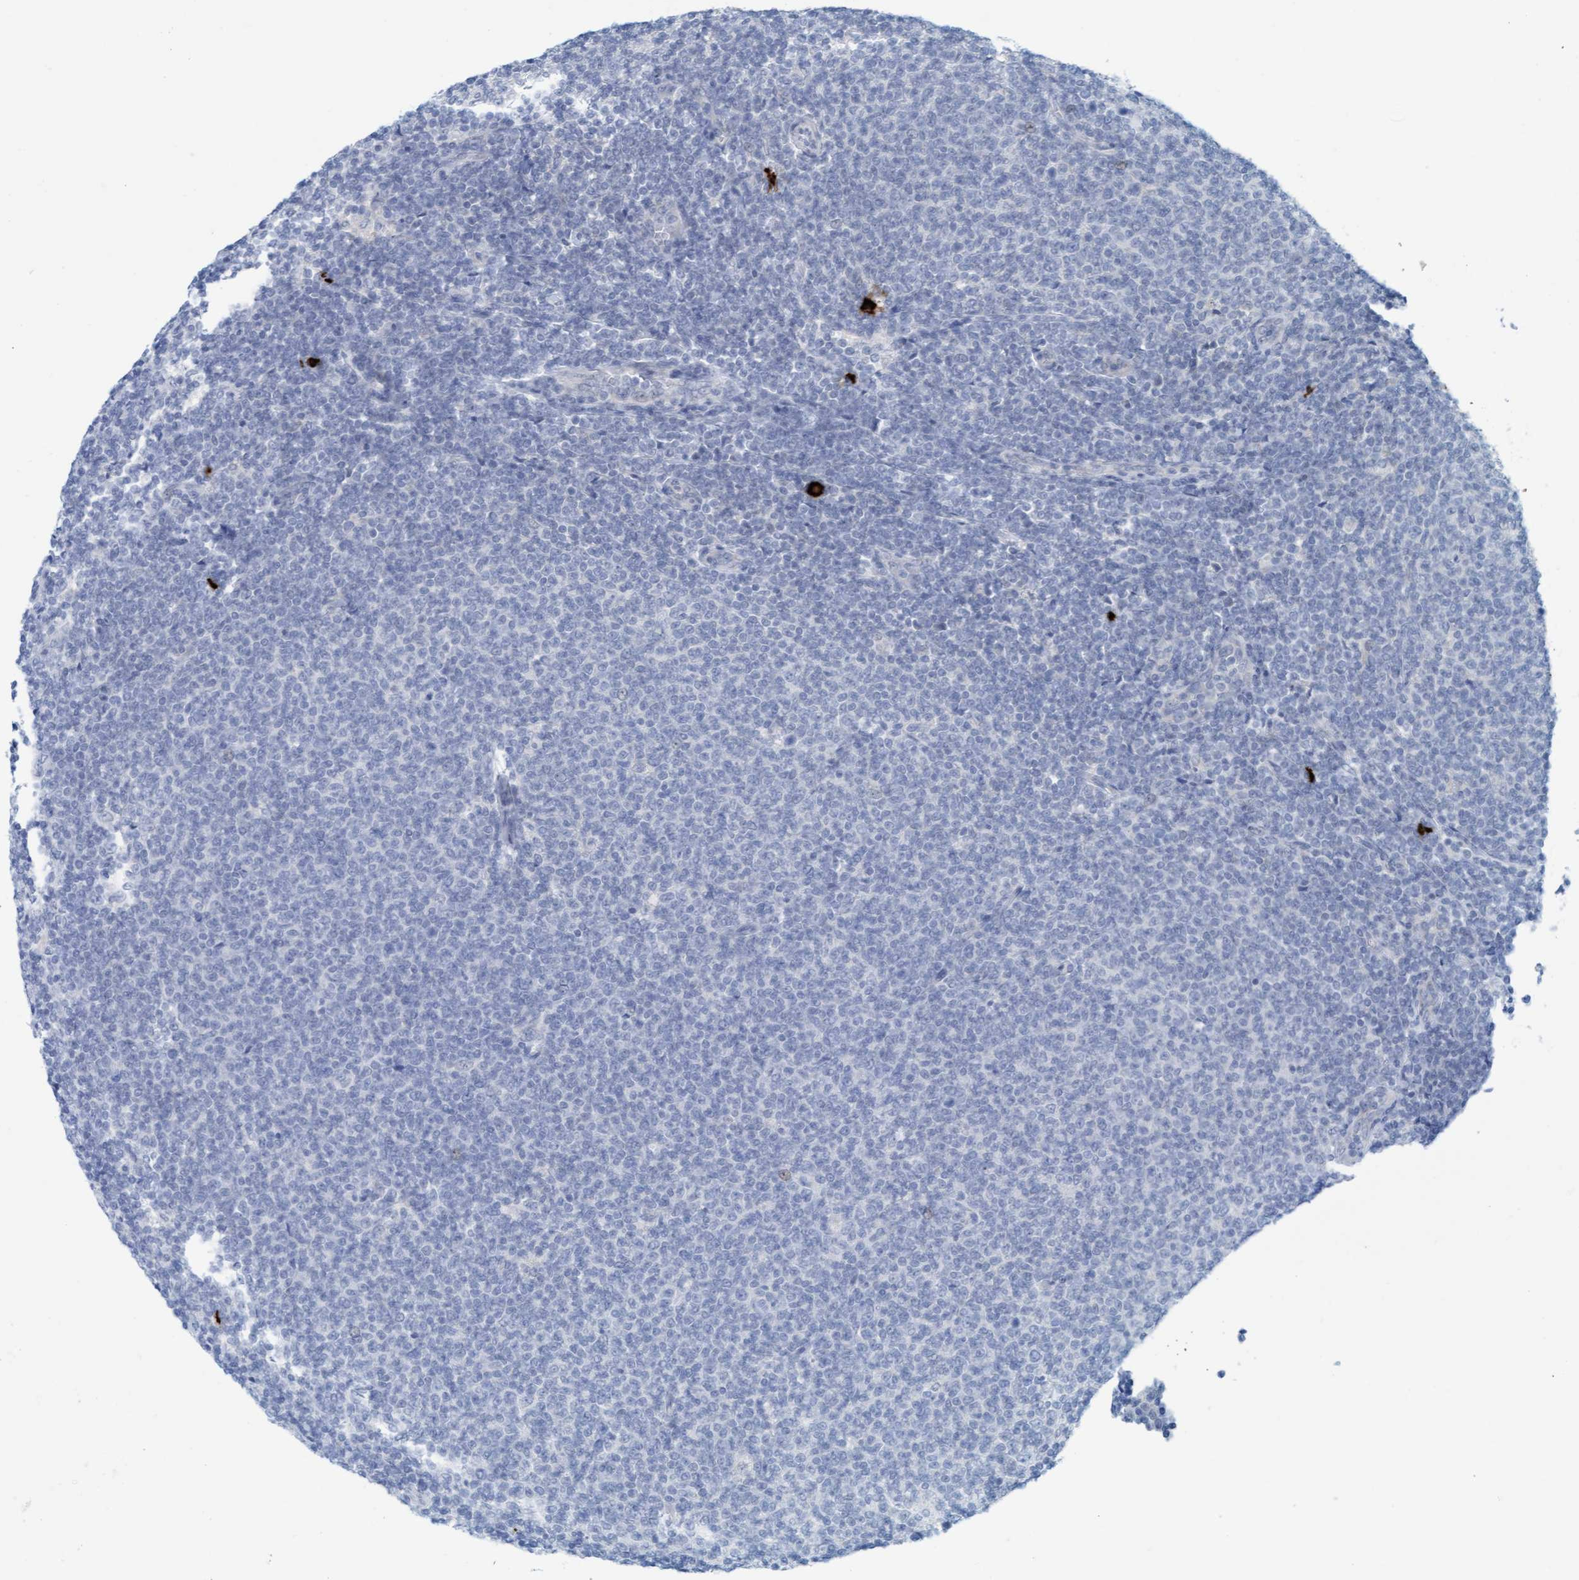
{"staining": {"intensity": "negative", "quantity": "none", "location": "none"}, "tissue": "lymphoma", "cell_type": "Tumor cells", "image_type": "cancer", "snomed": [{"axis": "morphology", "description": "Malignant lymphoma, non-Hodgkin's type, Low grade"}, {"axis": "topography", "description": "Lymph node"}], "caption": "The IHC micrograph has no significant expression in tumor cells of lymphoma tissue. (DAB IHC with hematoxylin counter stain).", "gene": "CPA3", "patient": {"sex": "male", "age": 66}}